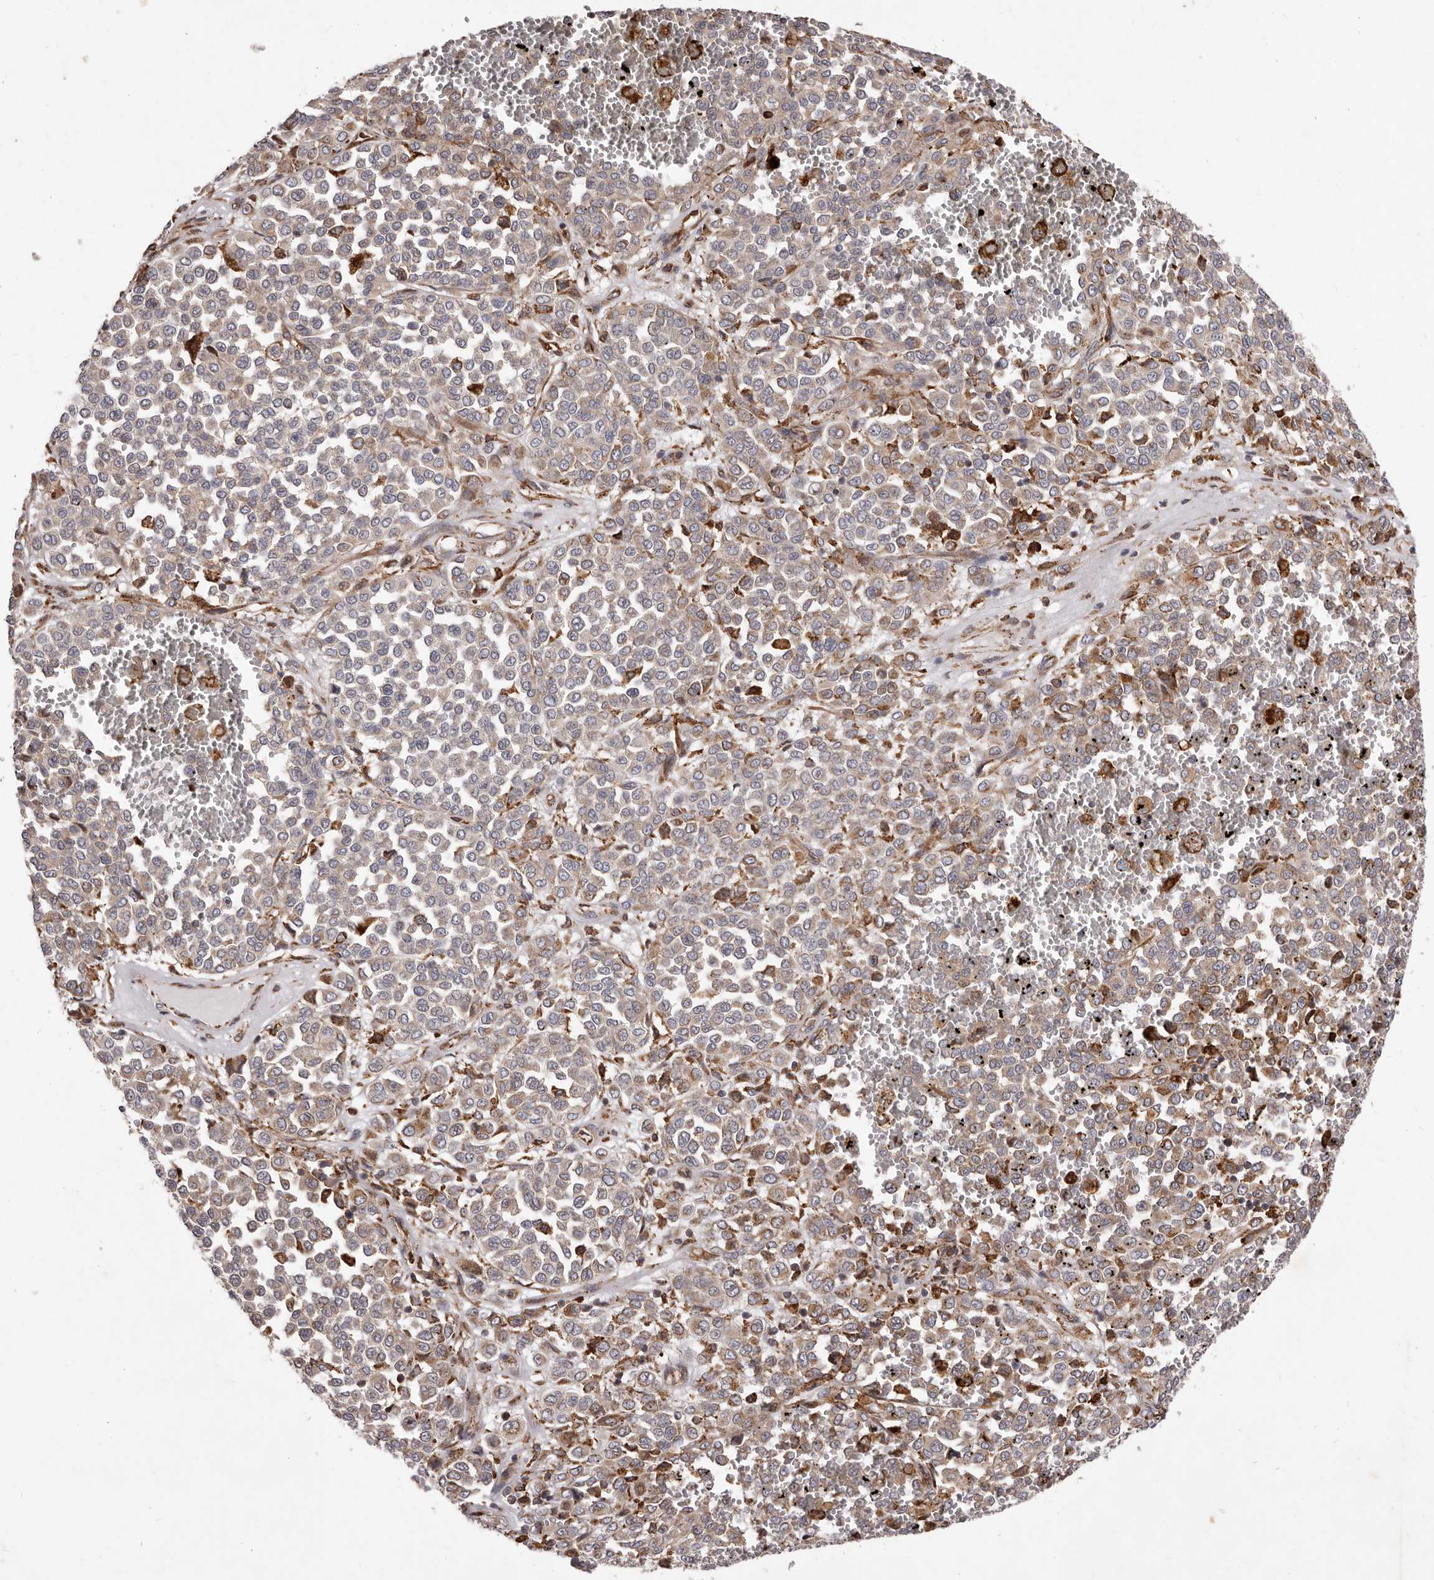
{"staining": {"intensity": "weak", "quantity": "25%-75%", "location": "cytoplasmic/membranous"}, "tissue": "melanoma", "cell_type": "Tumor cells", "image_type": "cancer", "snomed": [{"axis": "morphology", "description": "Malignant melanoma, Metastatic site"}, {"axis": "topography", "description": "Pancreas"}], "caption": "Tumor cells demonstrate low levels of weak cytoplasmic/membranous staining in approximately 25%-75% of cells in human malignant melanoma (metastatic site).", "gene": "ALPK1", "patient": {"sex": "female", "age": 30}}